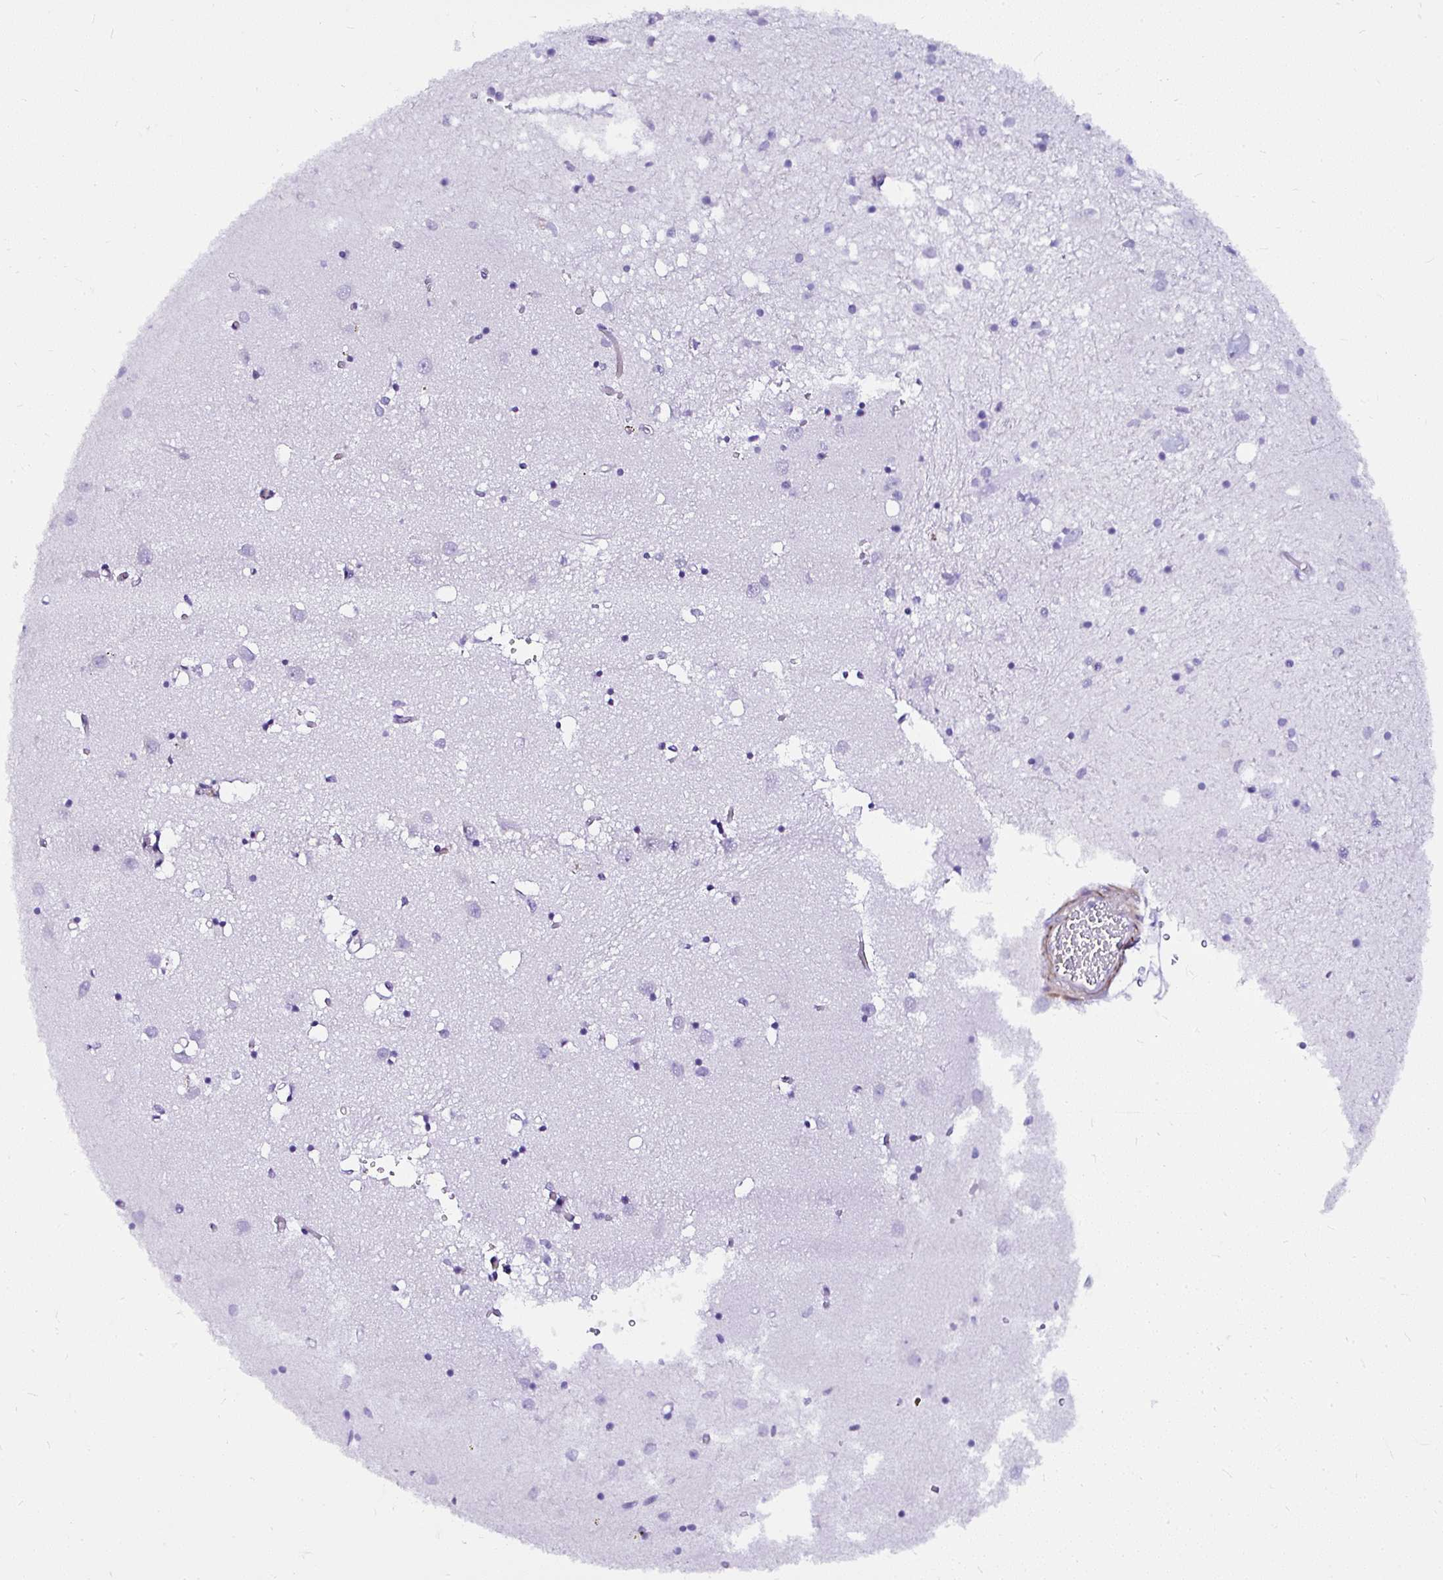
{"staining": {"intensity": "negative", "quantity": "none", "location": "none"}, "tissue": "caudate", "cell_type": "Glial cells", "image_type": "normal", "snomed": [{"axis": "morphology", "description": "Normal tissue, NOS"}, {"axis": "topography", "description": "Lateral ventricle wall"}], "caption": "The image reveals no significant expression in glial cells of caudate. (DAB (3,3'-diaminobenzidine) immunohistochemistry (IHC), high magnification).", "gene": "DEPDC5", "patient": {"sex": "male", "age": 70}}